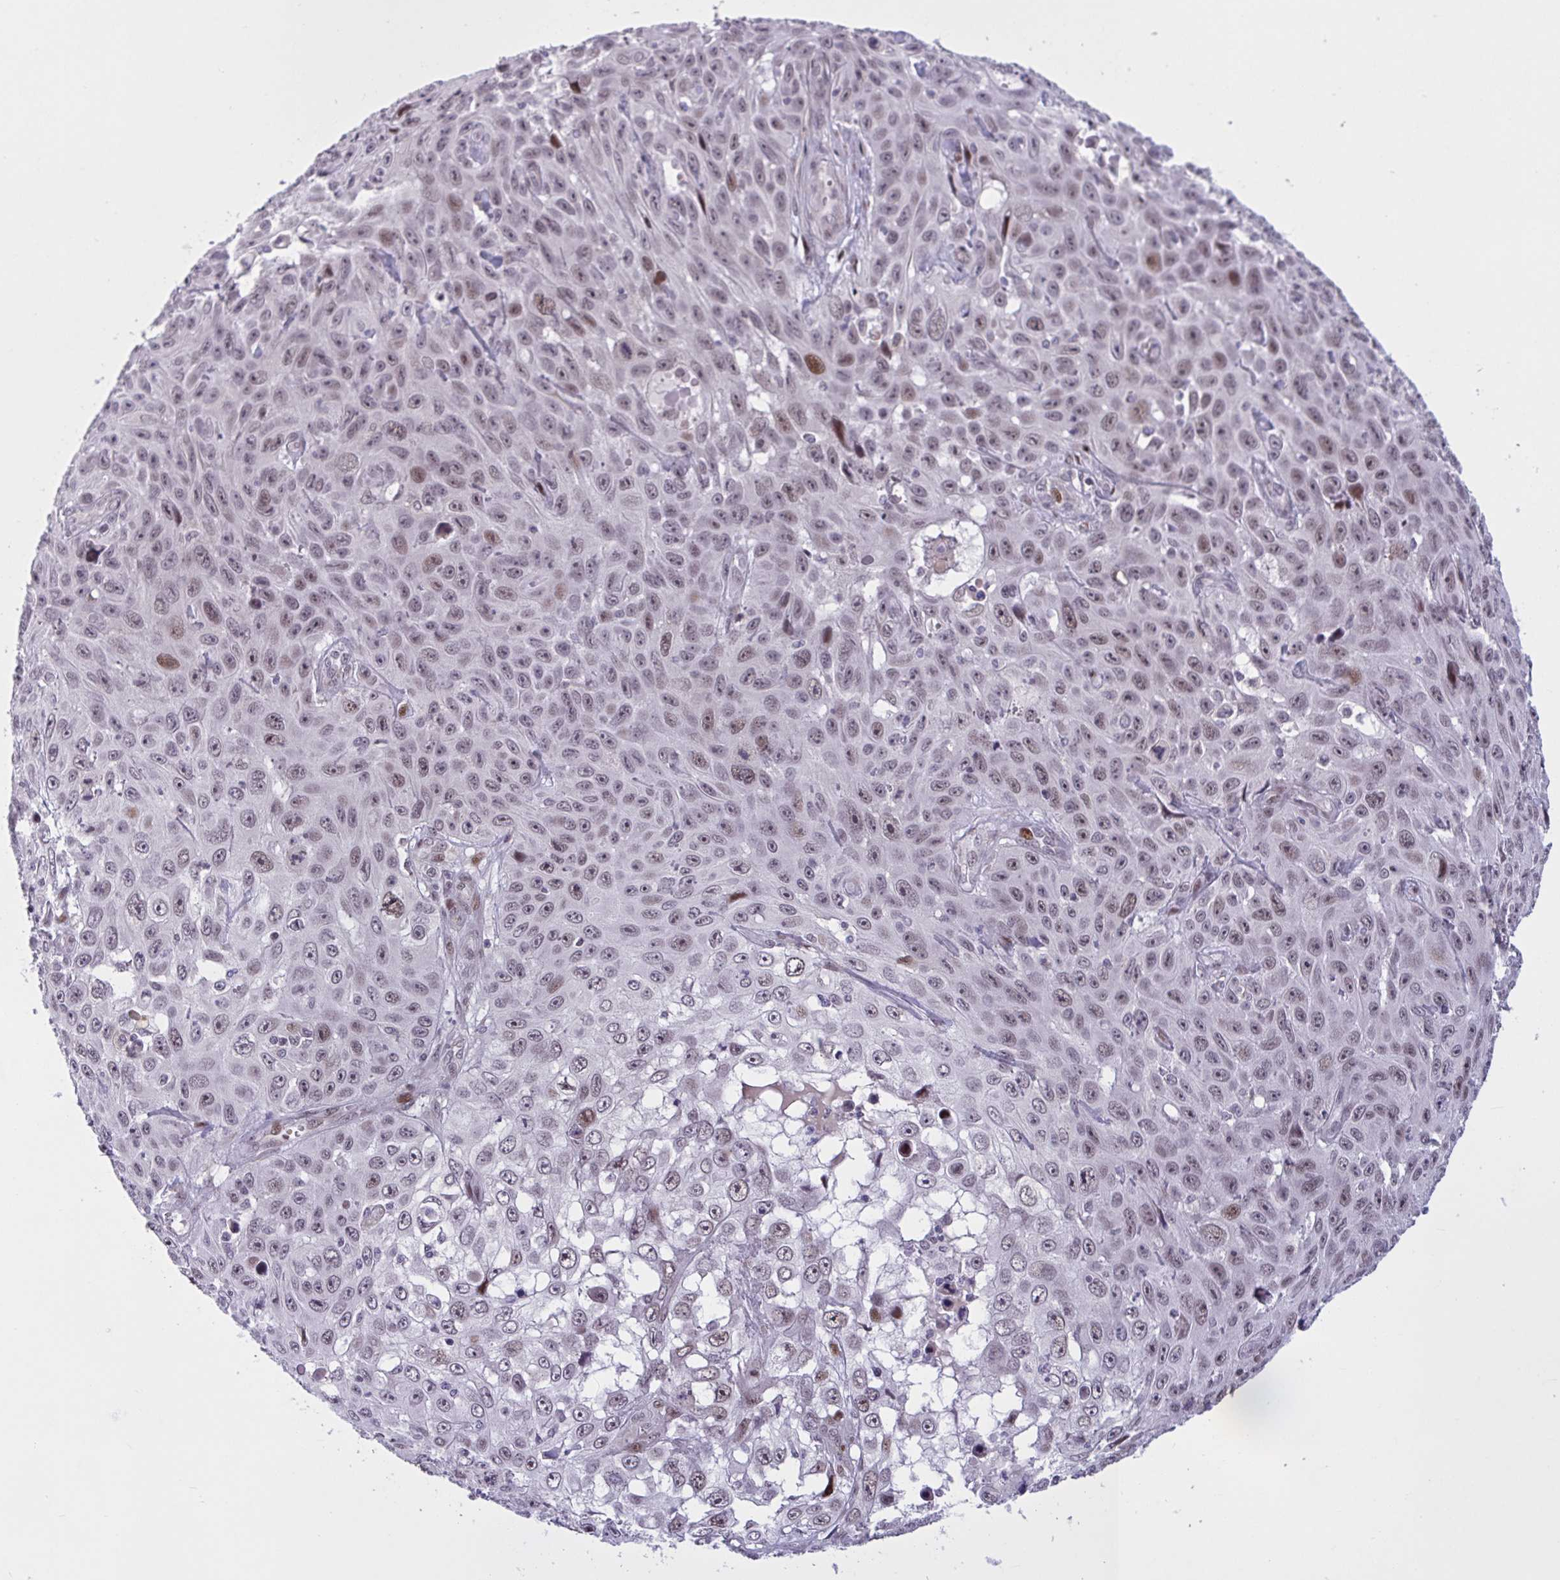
{"staining": {"intensity": "moderate", "quantity": ">75%", "location": "nuclear"}, "tissue": "skin cancer", "cell_type": "Tumor cells", "image_type": "cancer", "snomed": [{"axis": "morphology", "description": "Squamous cell carcinoma, NOS"}, {"axis": "topography", "description": "Skin"}], "caption": "DAB immunohistochemical staining of skin cancer exhibits moderate nuclear protein positivity in about >75% of tumor cells.", "gene": "RBL1", "patient": {"sex": "male", "age": 82}}